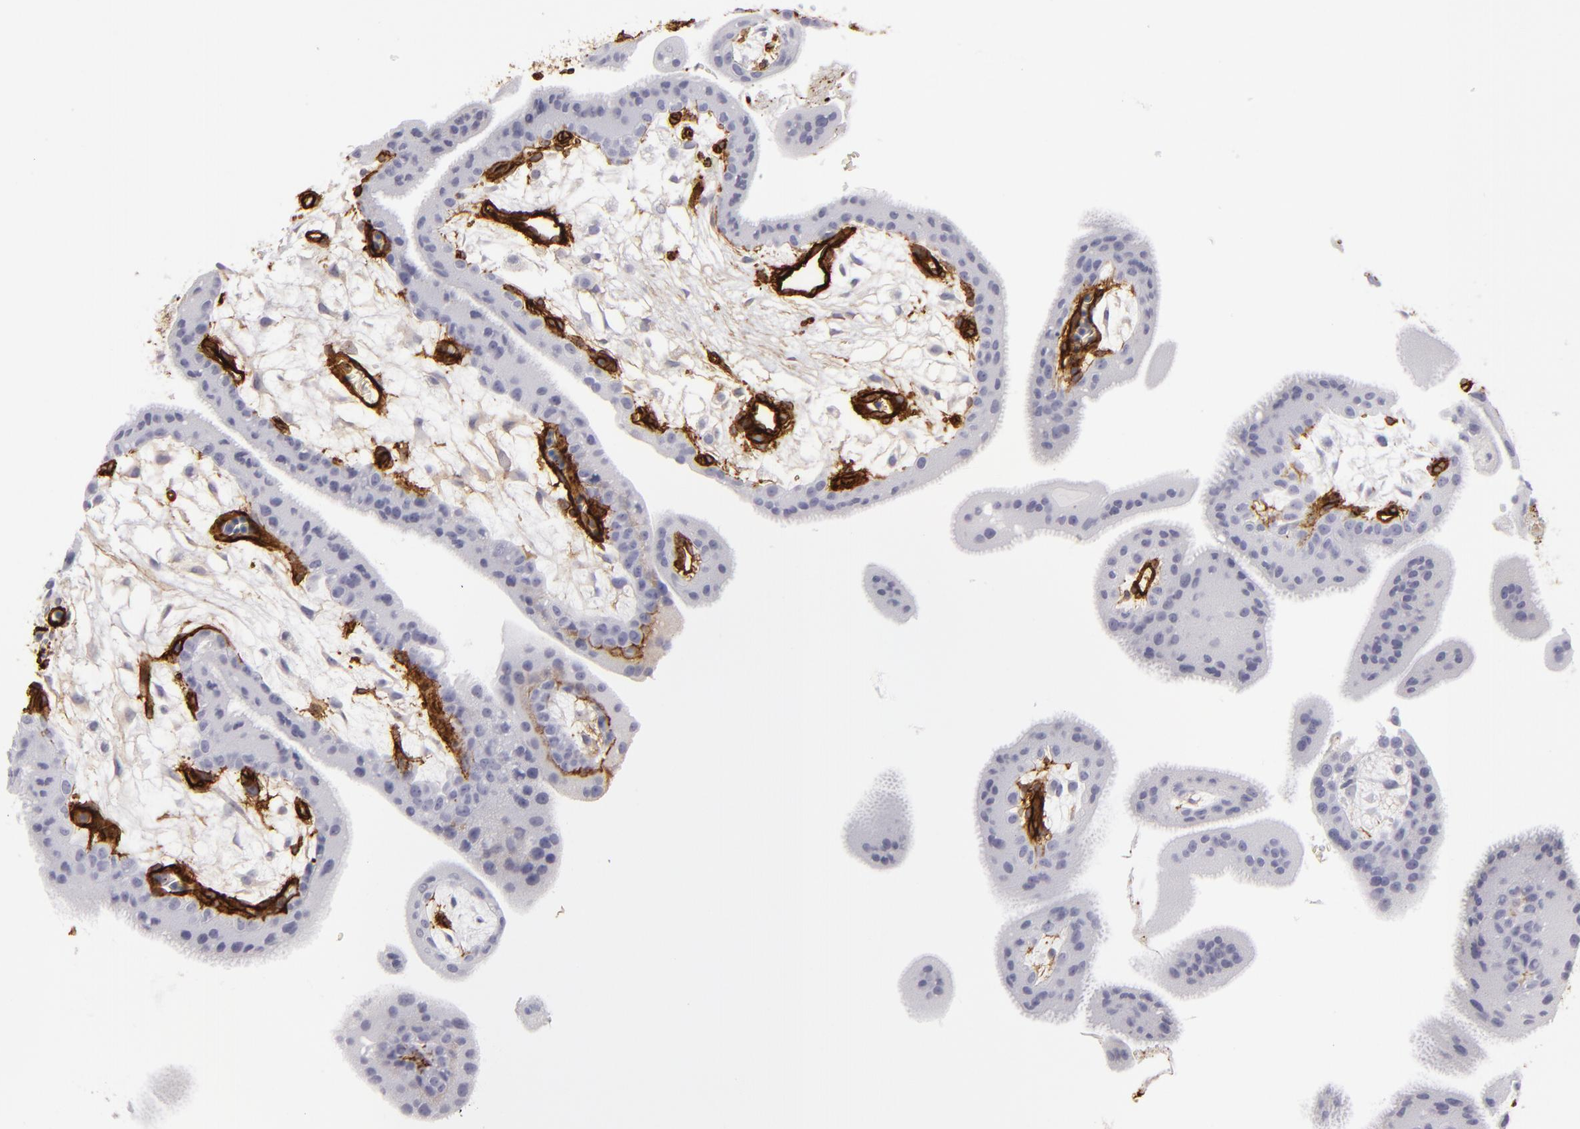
{"staining": {"intensity": "strong", "quantity": ">75%", "location": "cytoplasmic/membranous"}, "tissue": "placenta", "cell_type": "Decidual cells", "image_type": "normal", "snomed": [{"axis": "morphology", "description": "Normal tissue, NOS"}, {"axis": "topography", "description": "Placenta"}], "caption": "DAB immunohistochemical staining of normal placenta demonstrates strong cytoplasmic/membranous protein positivity in about >75% of decidual cells.", "gene": "MCAM", "patient": {"sex": "female", "age": 35}}